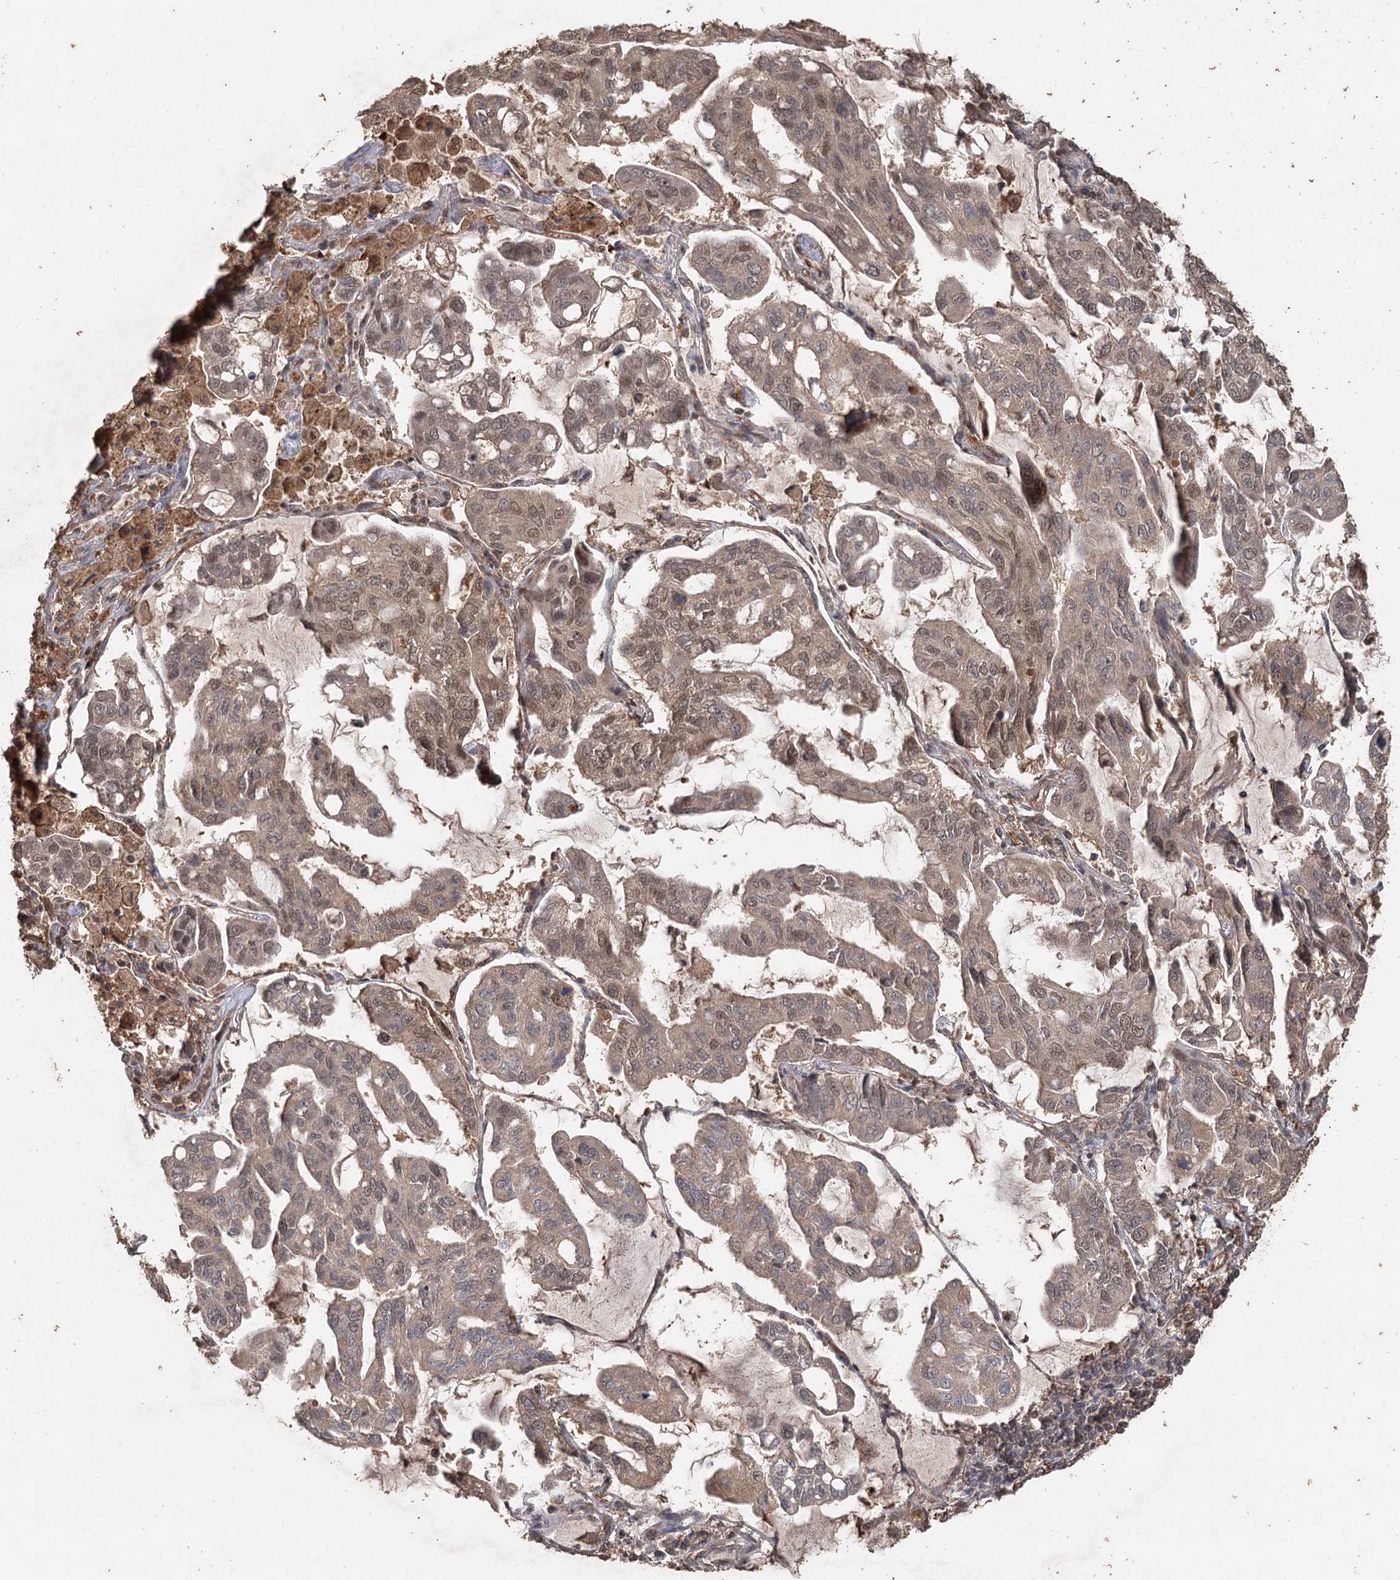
{"staining": {"intensity": "weak", "quantity": ">75%", "location": "cytoplasmic/membranous,nuclear"}, "tissue": "lung cancer", "cell_type": "Tumor cells", "image_type": "cancer", "snomed": [{"axis": "morphology", "description": "Adenocarcinoma, NOS"}, {"axis": "topography", "description": "Lung"}], "caption": "A micrograph of lung adenocarcinoma stained for a protein shows weak cytoplasmic/membranous and nuclear brown staining in tumor cells.", "gene": "FBXO7", "patient": {"sex": "male", "age": 64}}